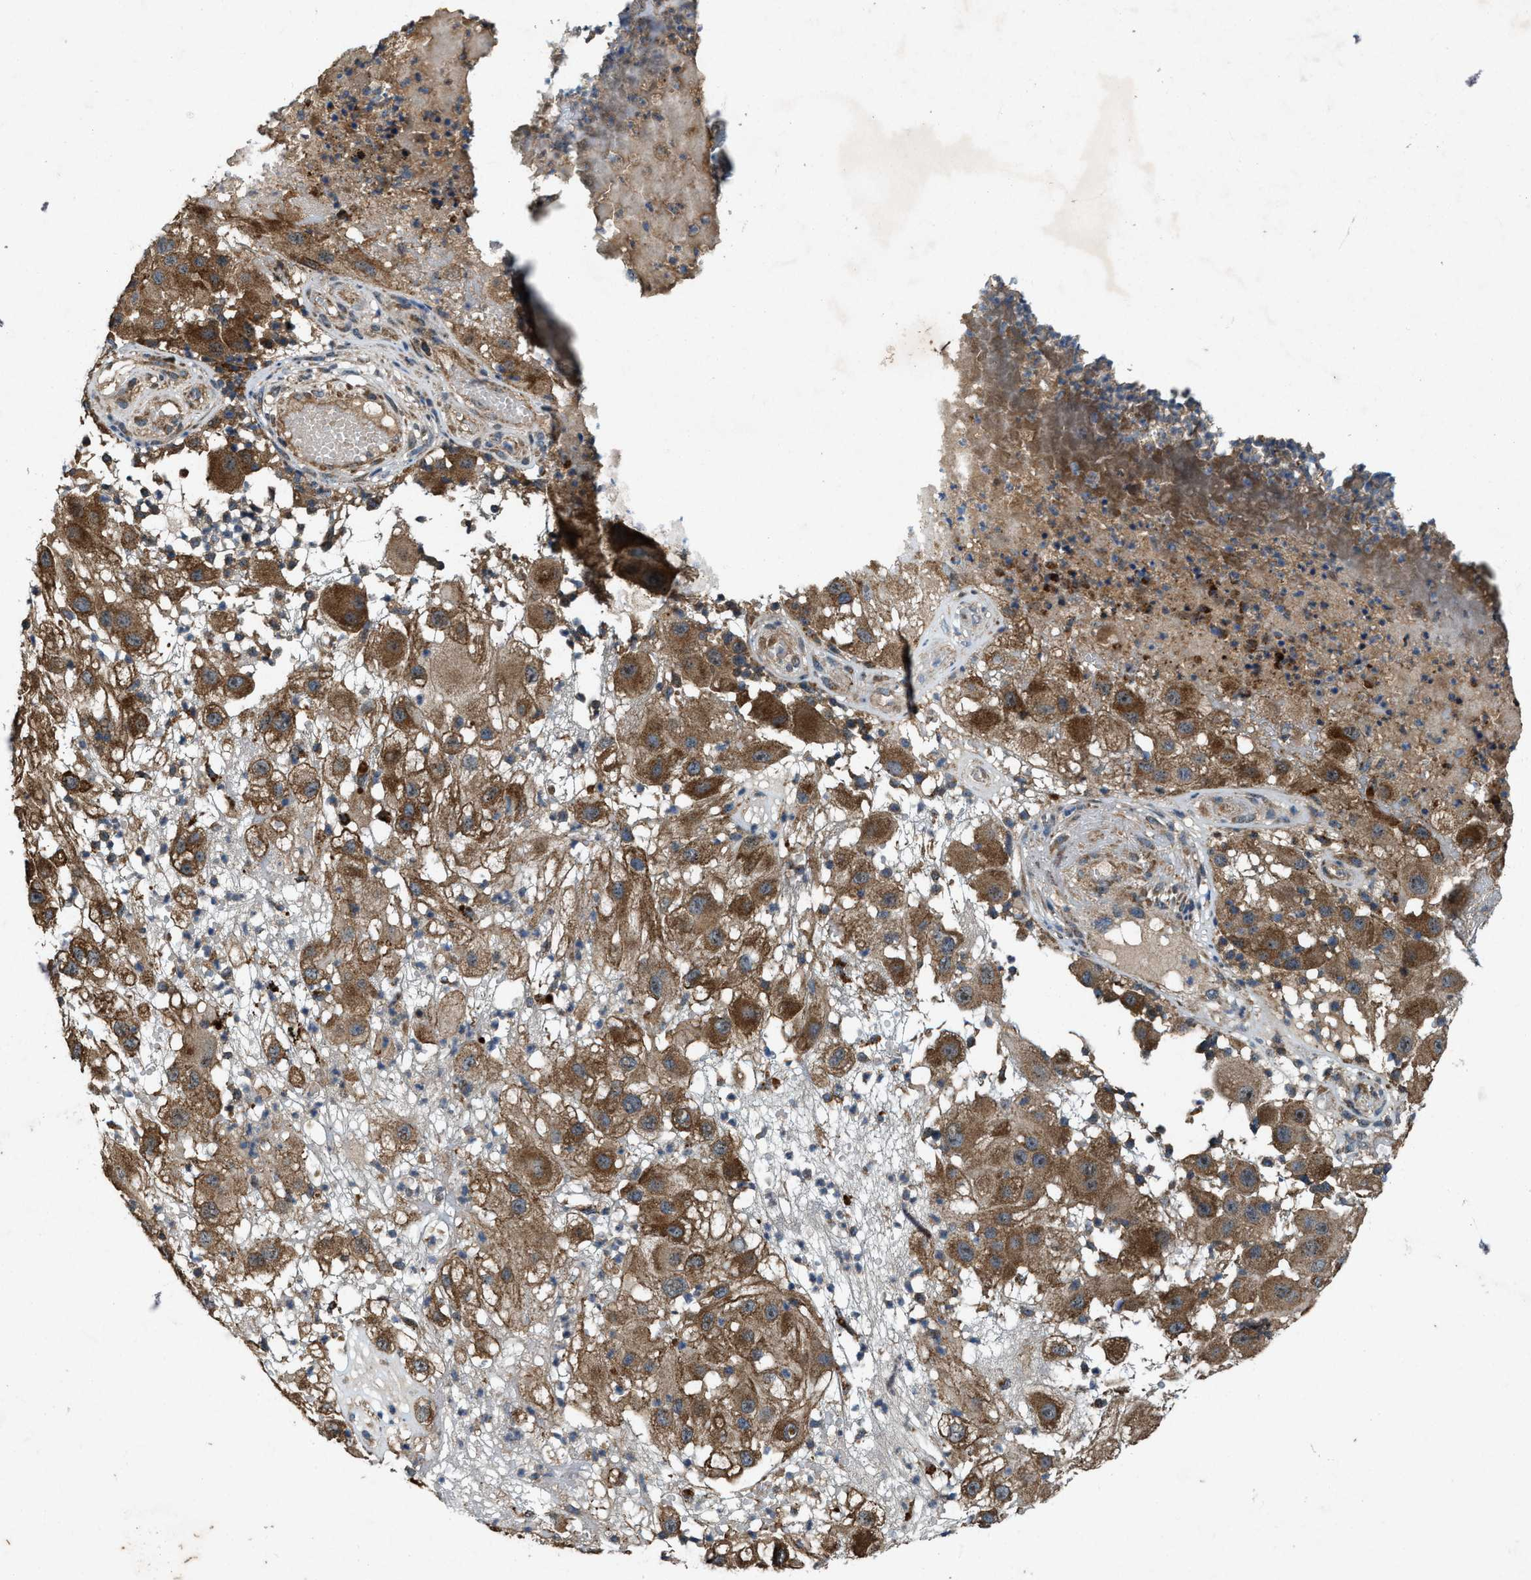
{"staining": {"intensity": "strong", "quantity": ">75%", "location": "cytoplasmic/membranous"}, "tissue": "melanoma", "cell_type": "Tumor cells", "image_type": "cancer", "snomed": [{"axis": "morphology", "description": "Malignant melanoma, NOS"}, {"axis": "topography", "description": "Skin"}], "caption": "Protein expression analysis of melanoma demonstrates strong cytoplasmic/membranous expression in about >75% of tumor cells.", "gene": "PDP2", "patient": {"sex": "female", "age": 81}}